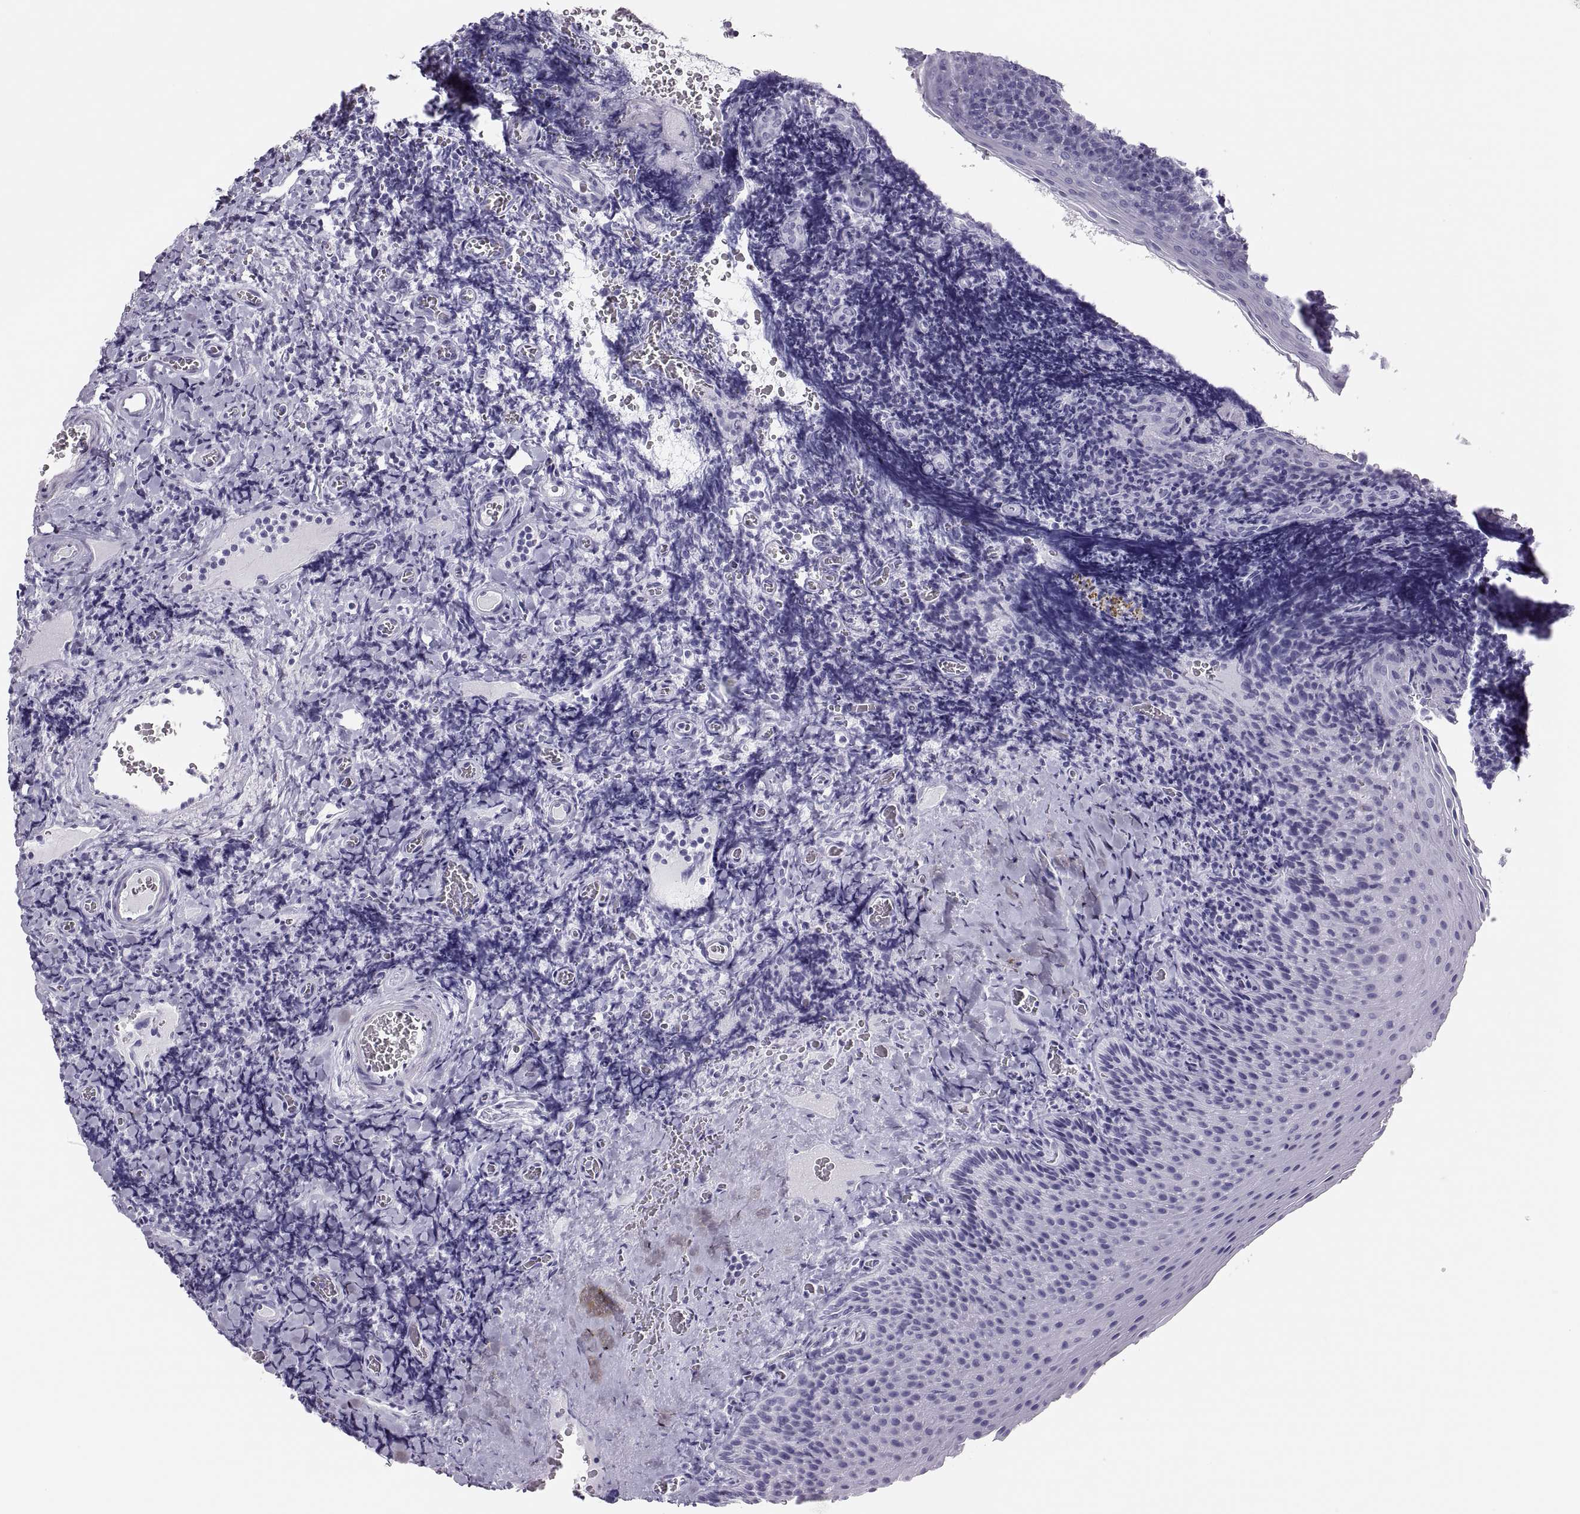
{"staining": {"intensity": "negative", "quantity": "none", "location": "none"}, "tissue": "tonsil", "cell_type": "Germinal center cells", "image_type": "normal", "snomed": [{"axis": "morphology", "description": "Normal tissue, NOS"}, {"axis": "morphology", "description": "Inflammation, NOS"}, {"axis": "topography", "description": "Tonsil"}], "caption": "IHC photomicrograph of unremarkable human tonsil stained for a protein (brown), which exhibits no staining in germinal center cells.", "gene": "SEMG1", "patient": {"sex": "female", "age": 31}}